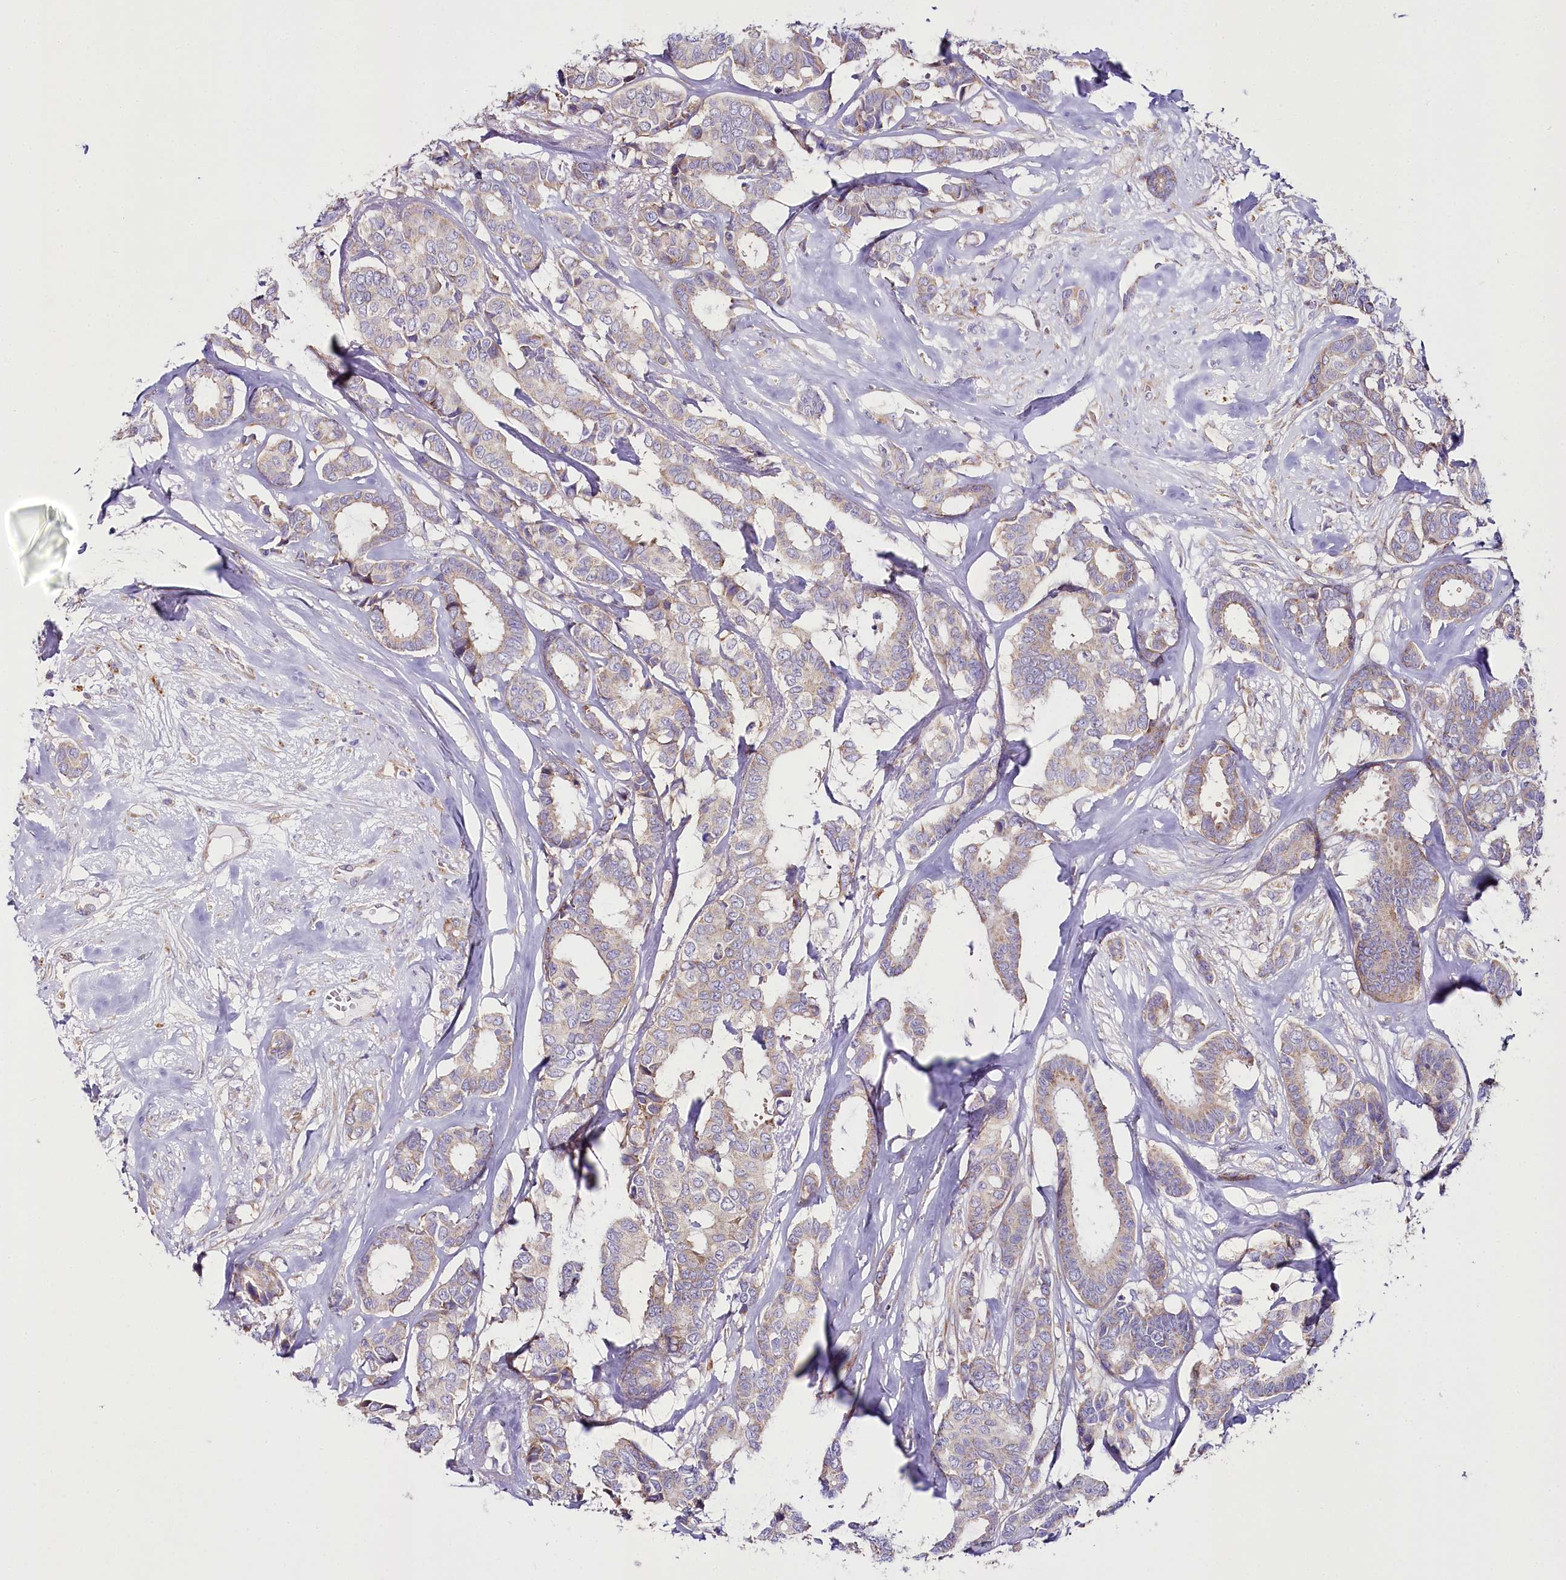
{"staining": {"intensity": "weak", "quantity": "<25%", "location": "cytoplasmic/membranous"}, "tissue": "breast cancer", "cell_type": "Tumor cells", "image_type": "cancer", "snomed": [{"axis": "morphology", "description": "Duct carcinoma"}, {"axis": "topography", "description": "Breast"}], "caption": "High magnification brightfield microscopy of invasive ductal carcinoma (breast) stained with DAB (3,3'-diaminobenzidine) (brown) and counterstained with hematoxylin (blue): tumor cells show no significant staining.", "gene": "THUMPD3", "patient": {"sex": "female", "age": 87}}